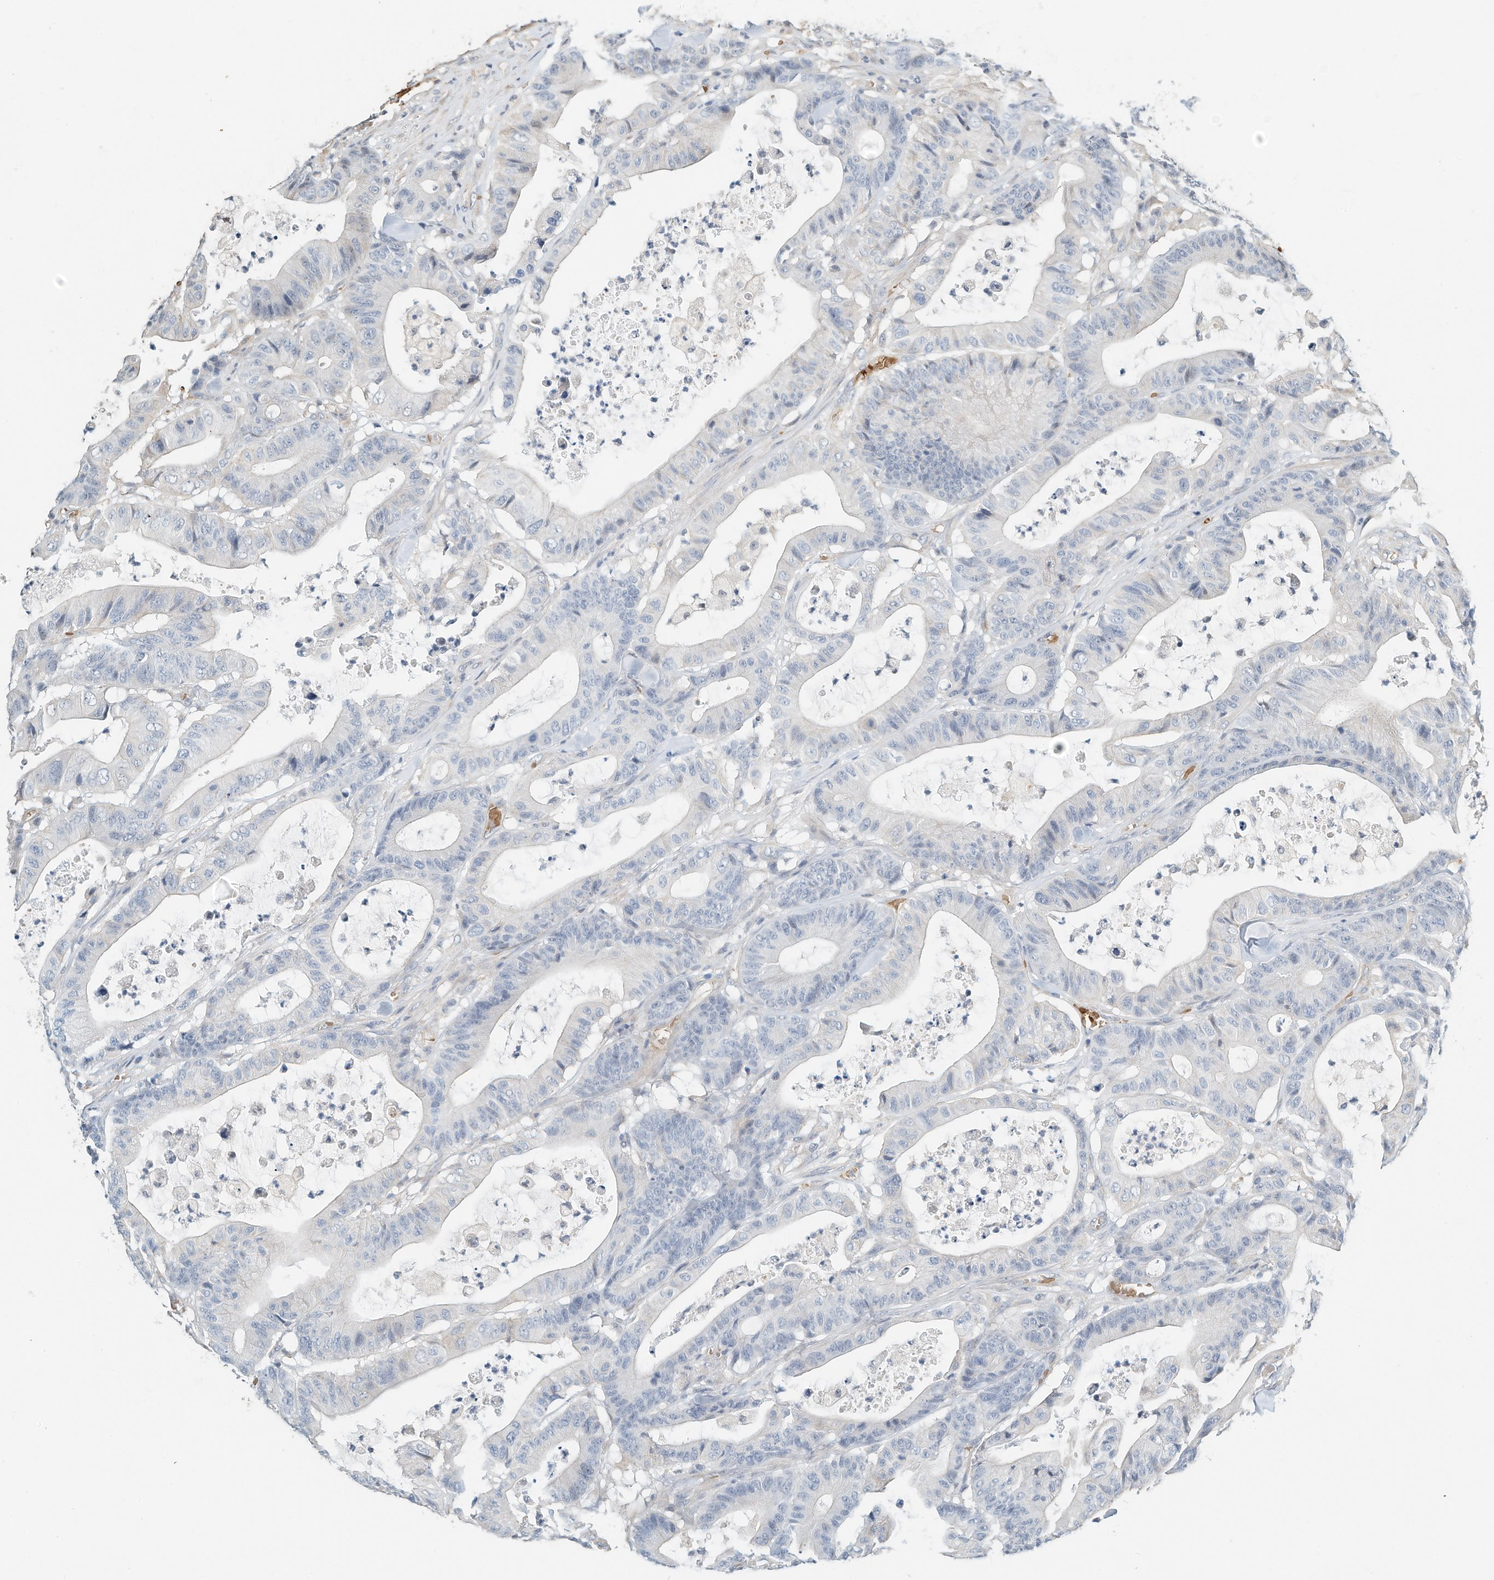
{"staining": {"intensity": "negative", "quantity": "none", "location": "none"}, "tissue": "colorectal cancer", "cell_type": "Tumor cells", "image_type": "cancer", "snomed": [{"axis": "morphology", "description": "Adenocarcinoma, NOS"}, {"axis": "topography", "description": "Colon"}], "caption": "Protein analysis of colorectal cancer (adenocarcinoma) displays no significant expression in tumor cells.", "gene": "RCAN3", "patient": {"sex": "female", "age": 84}}